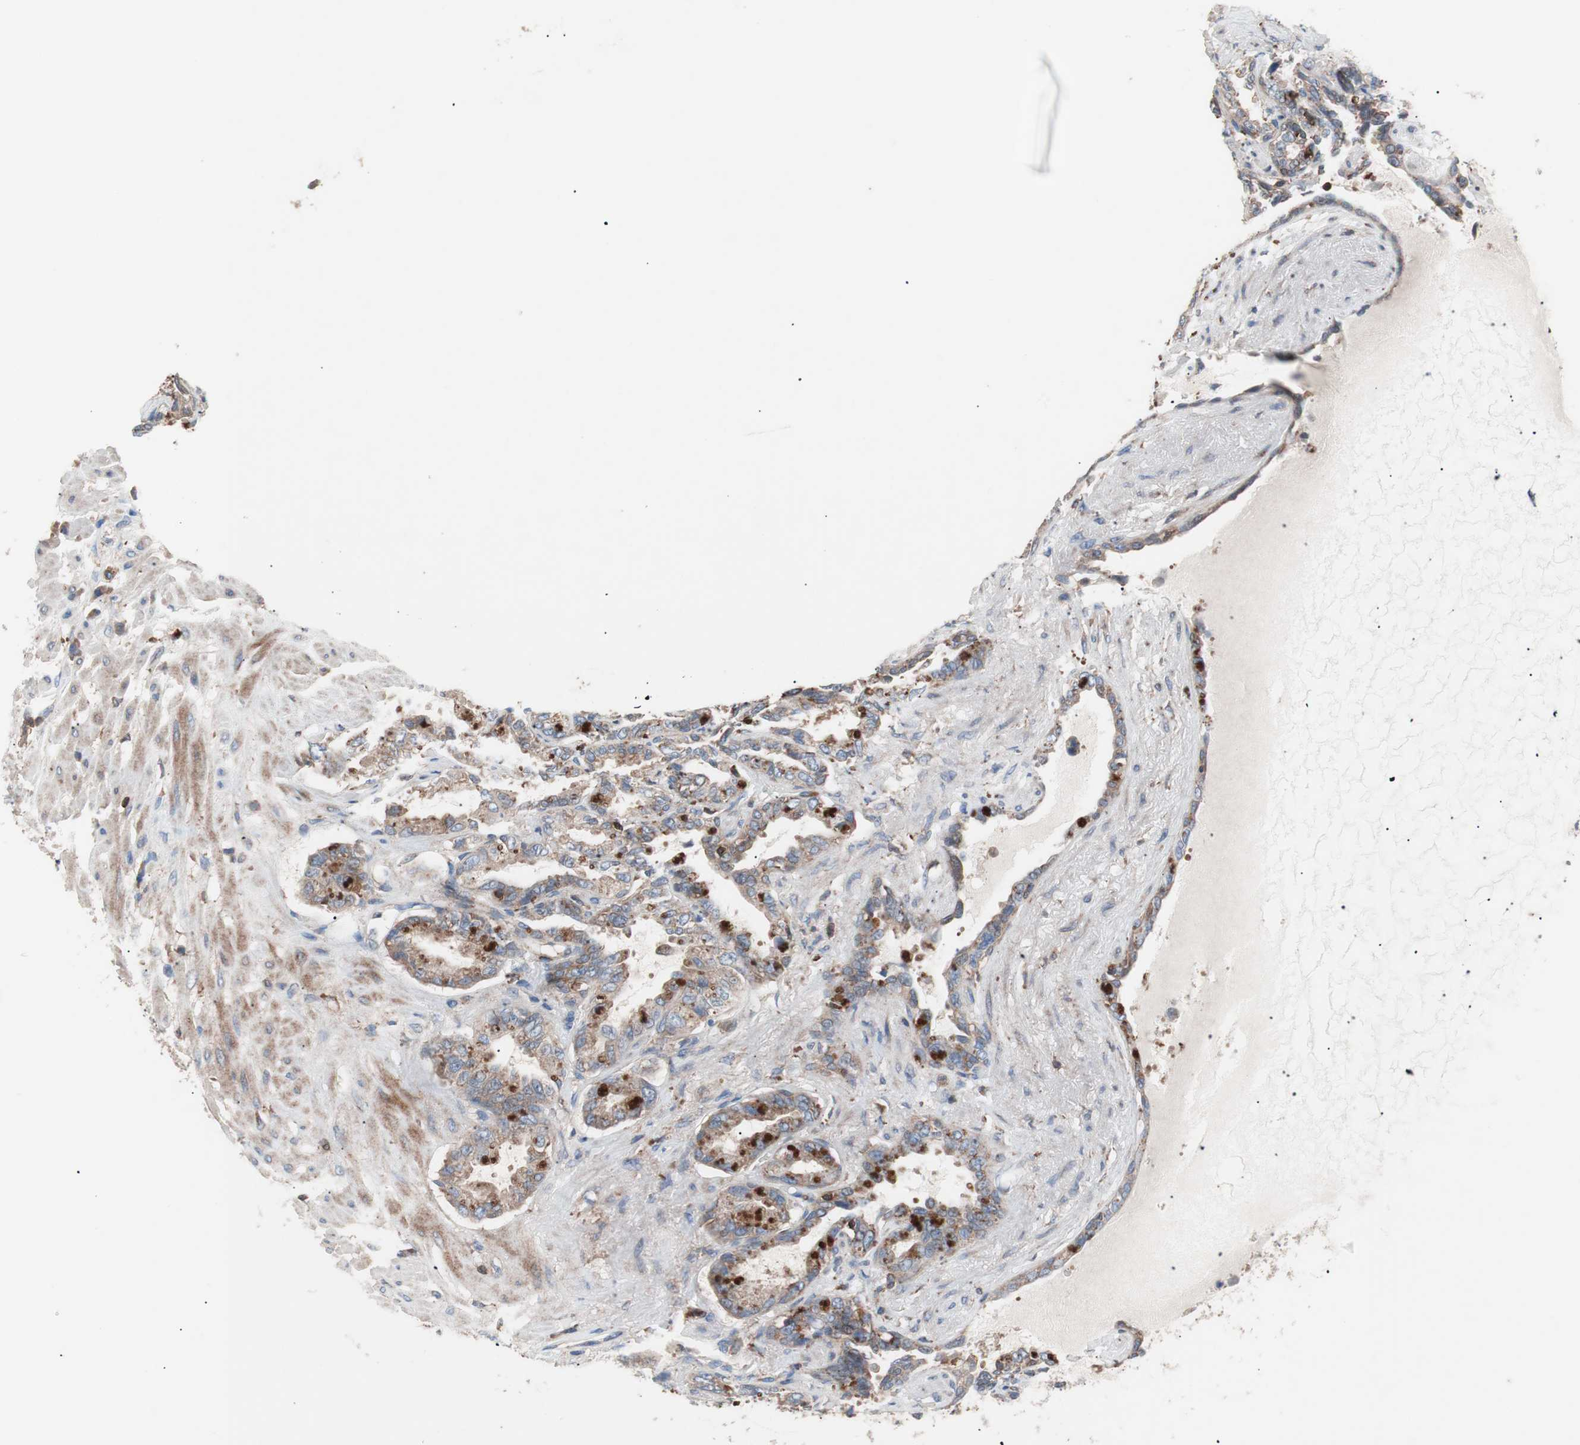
{"staining": {"intensity": "moderate", "quantity": ">75%", "location": "cytoplasmic/membranous"}, "tissue": "seminal vesicle", "cell_type": "Glandular cells", "image_type": "normal", "snomed": [{"axis": "morphology", "description": "Normal tissue, NOS"}, {"axis": "topography", "description": "Seminal veicle"}], "caption": "Immunohistochemical staining of benign seminal vesicle displays >75% levels of moderate cytoplasmic/membranous protein staining in about >75% of glandular cells.", "gene": "PIK3R1", "patient": {"sex": "male", "age": 61}}